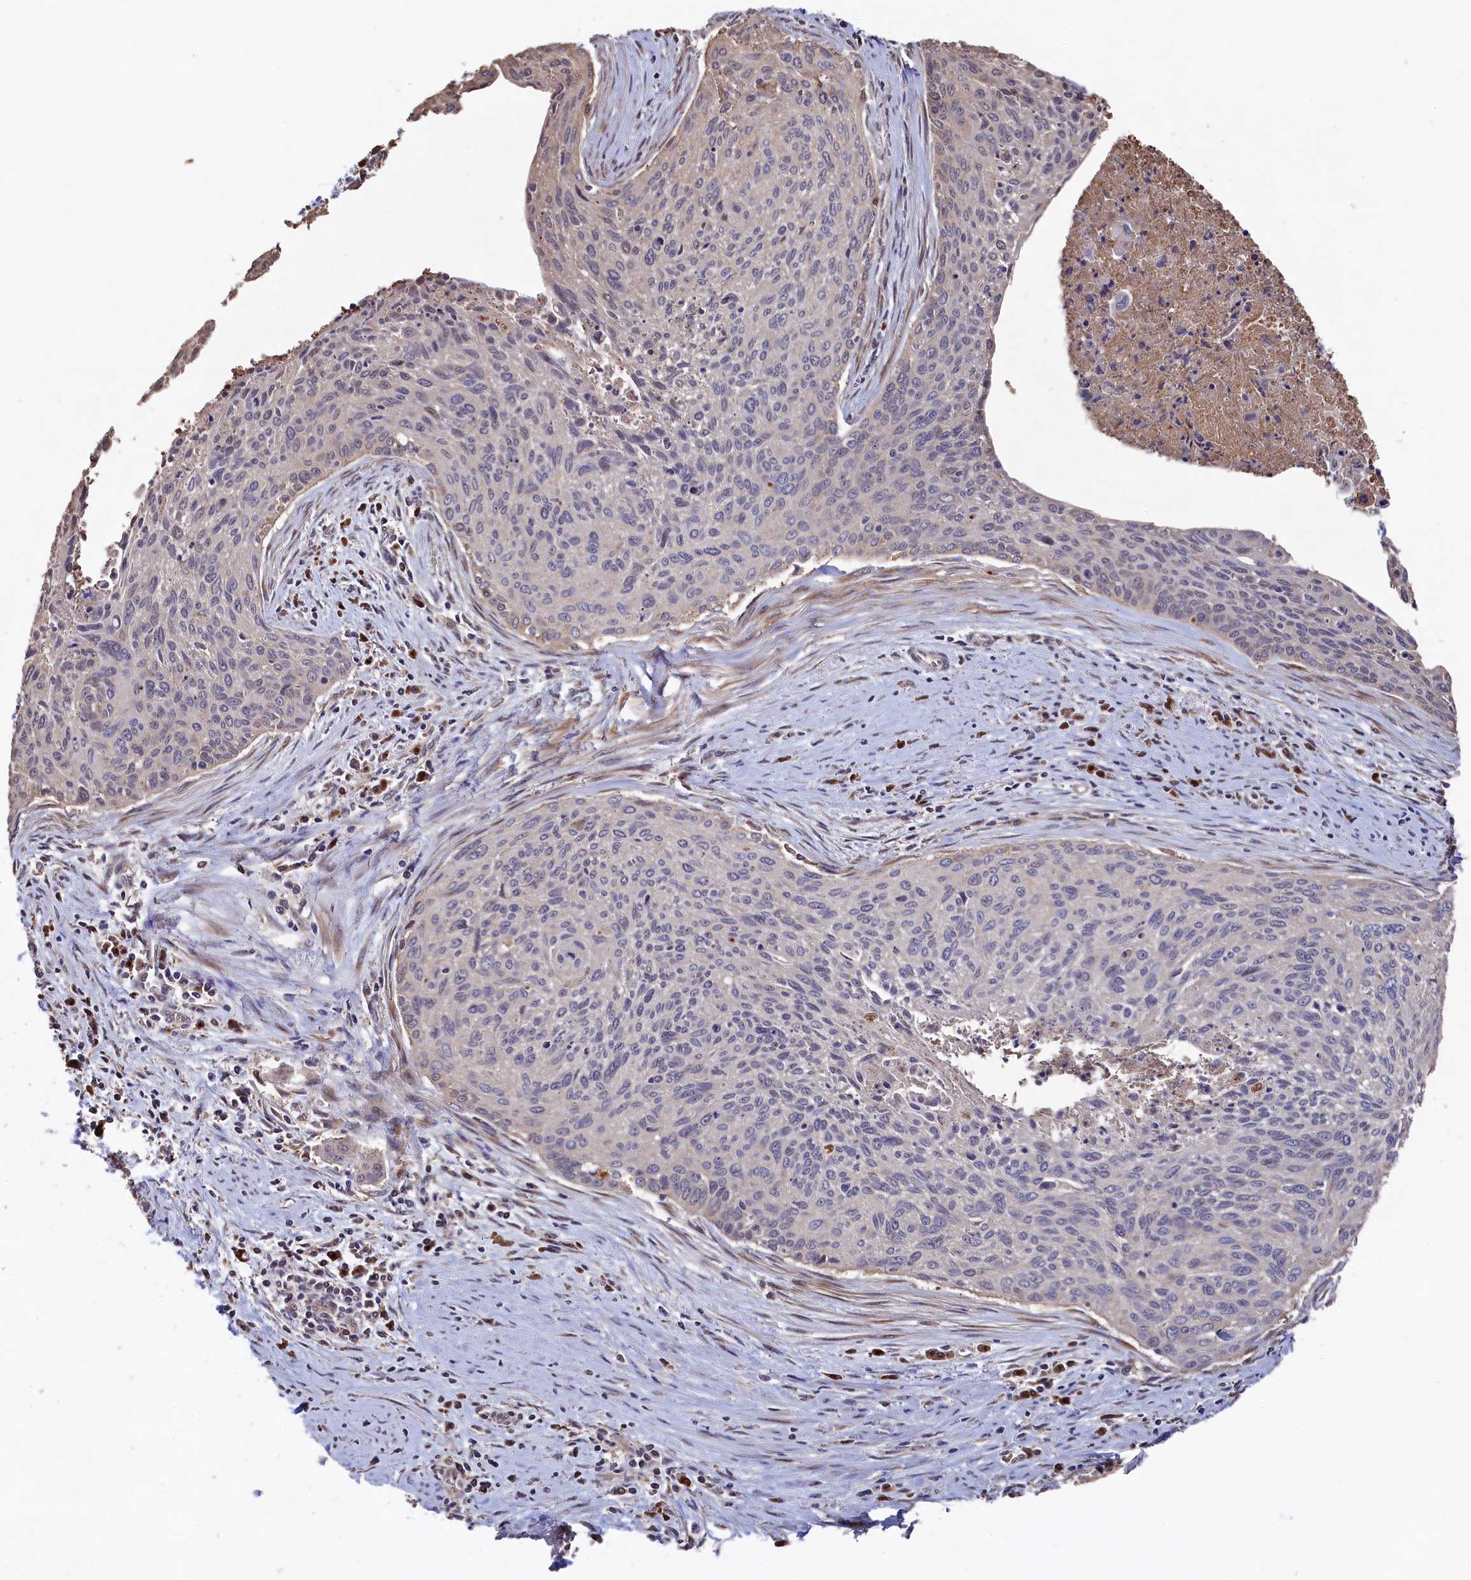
{"staining": {"intensity": "negative", "quantity": "none", "location": "none"}, "tissue": "cervical cancer", "cell_type": "Tumor cells", "image_type": "cancer", "snomed": [{"axis": "morphology", "description": "Squamous cell carcinoma, NOS"}, {"axis": "topography", "description": "Cervix"}], "caption": "Tumor cells show no significant staining in cervical squamous cell carcinoma.", "gene": "NAA60", "patient": {"sex": "female", "age": 55}}